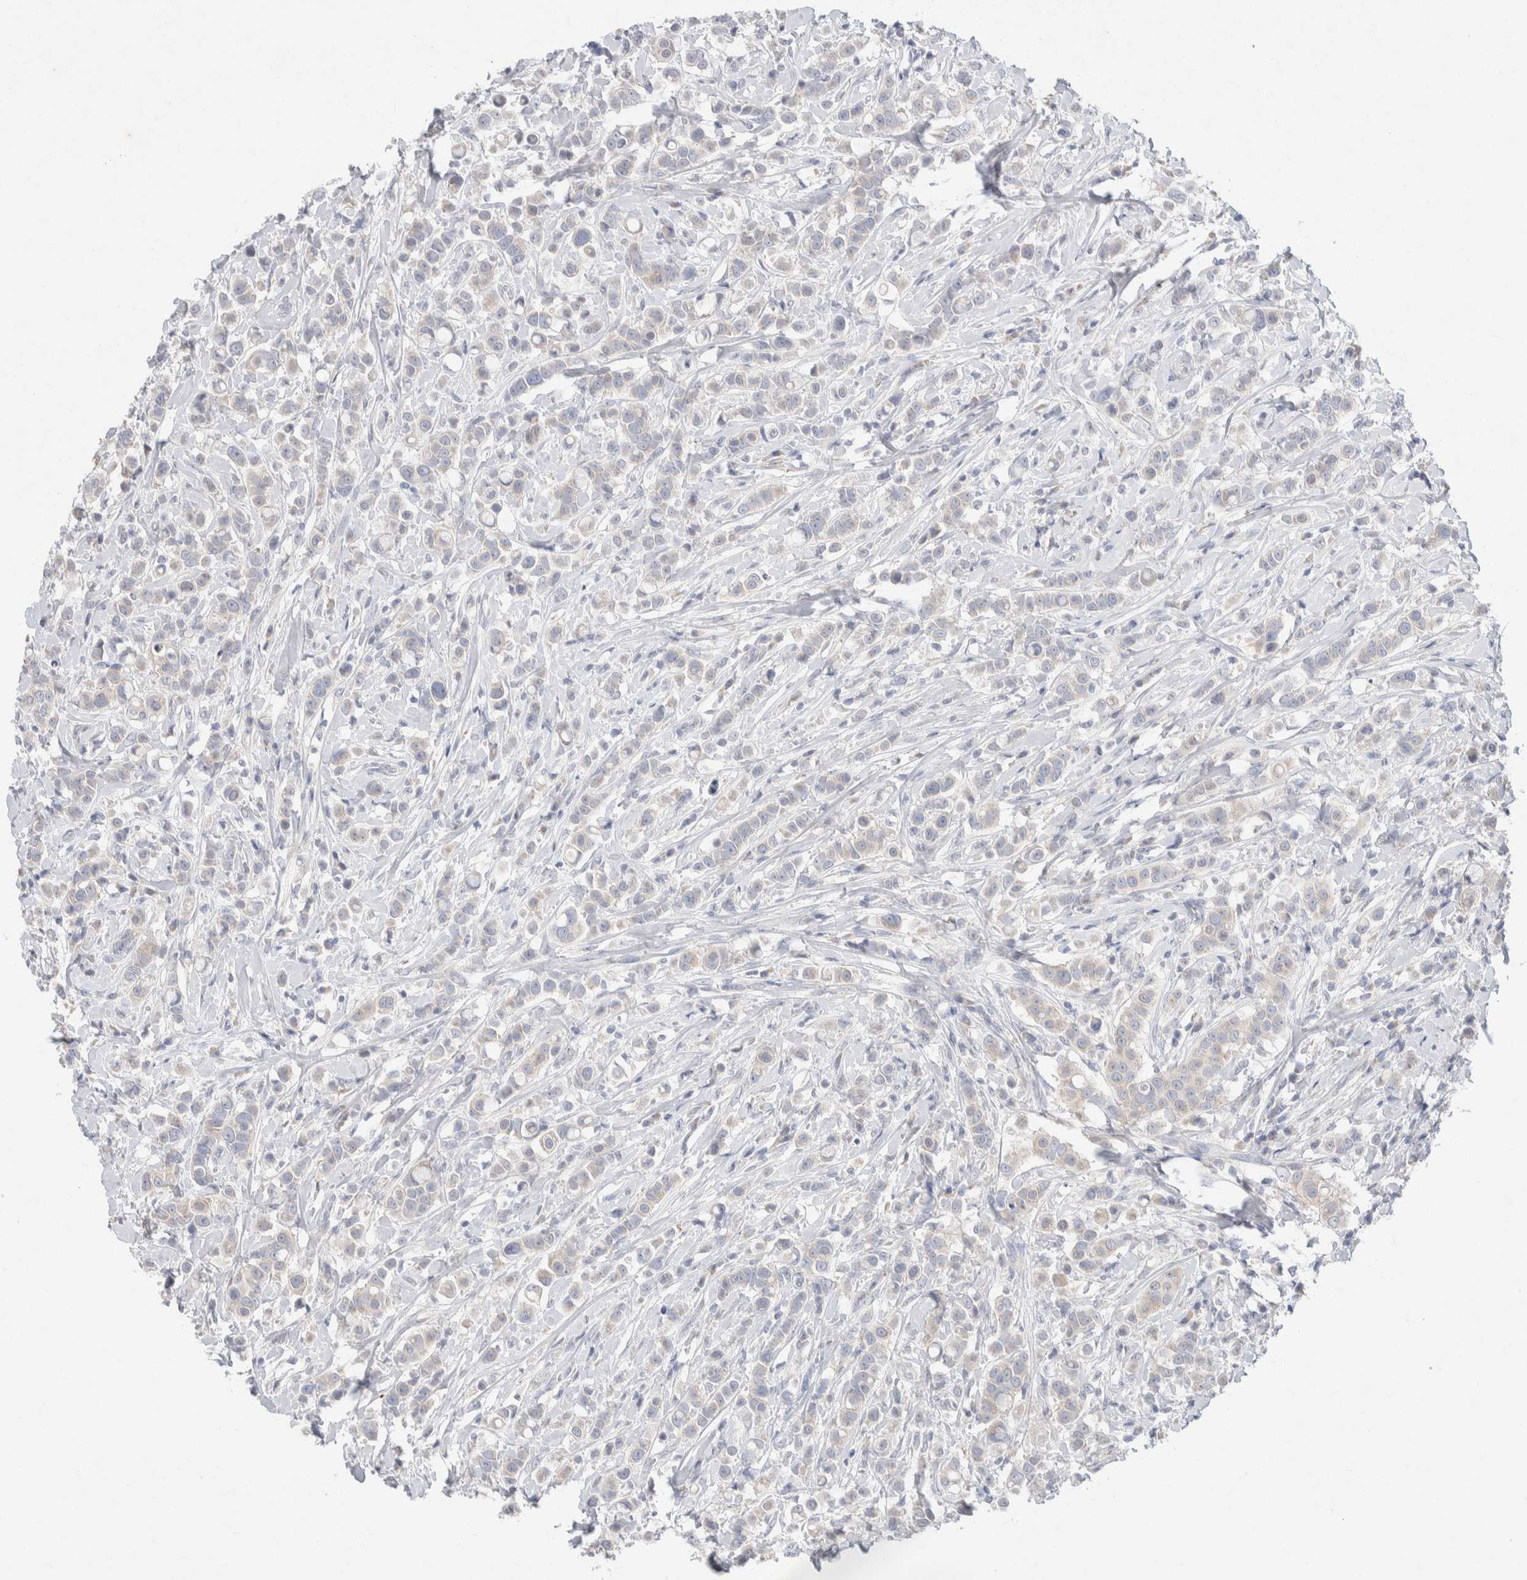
{"staining": {"intensity": "negative", "quantity": "none", "location": "none"}, "tissue": "breast cancer", "cell_type": "Tumor cells", "image_type": "cancer", "snomed": [{"axis": "morphology", "description": "Duct carcinoma"}, {"axis": "topography", "description": "Breast"}], "caption": "A high-resolution photomicrograph shows immunohistochemistry (IHC) staining of intraductal carcinoma (breast), which displays no significant positivity in tumor cells.", "gene": "CMTM4", "patient": {"sex": "female", "age": 27}}